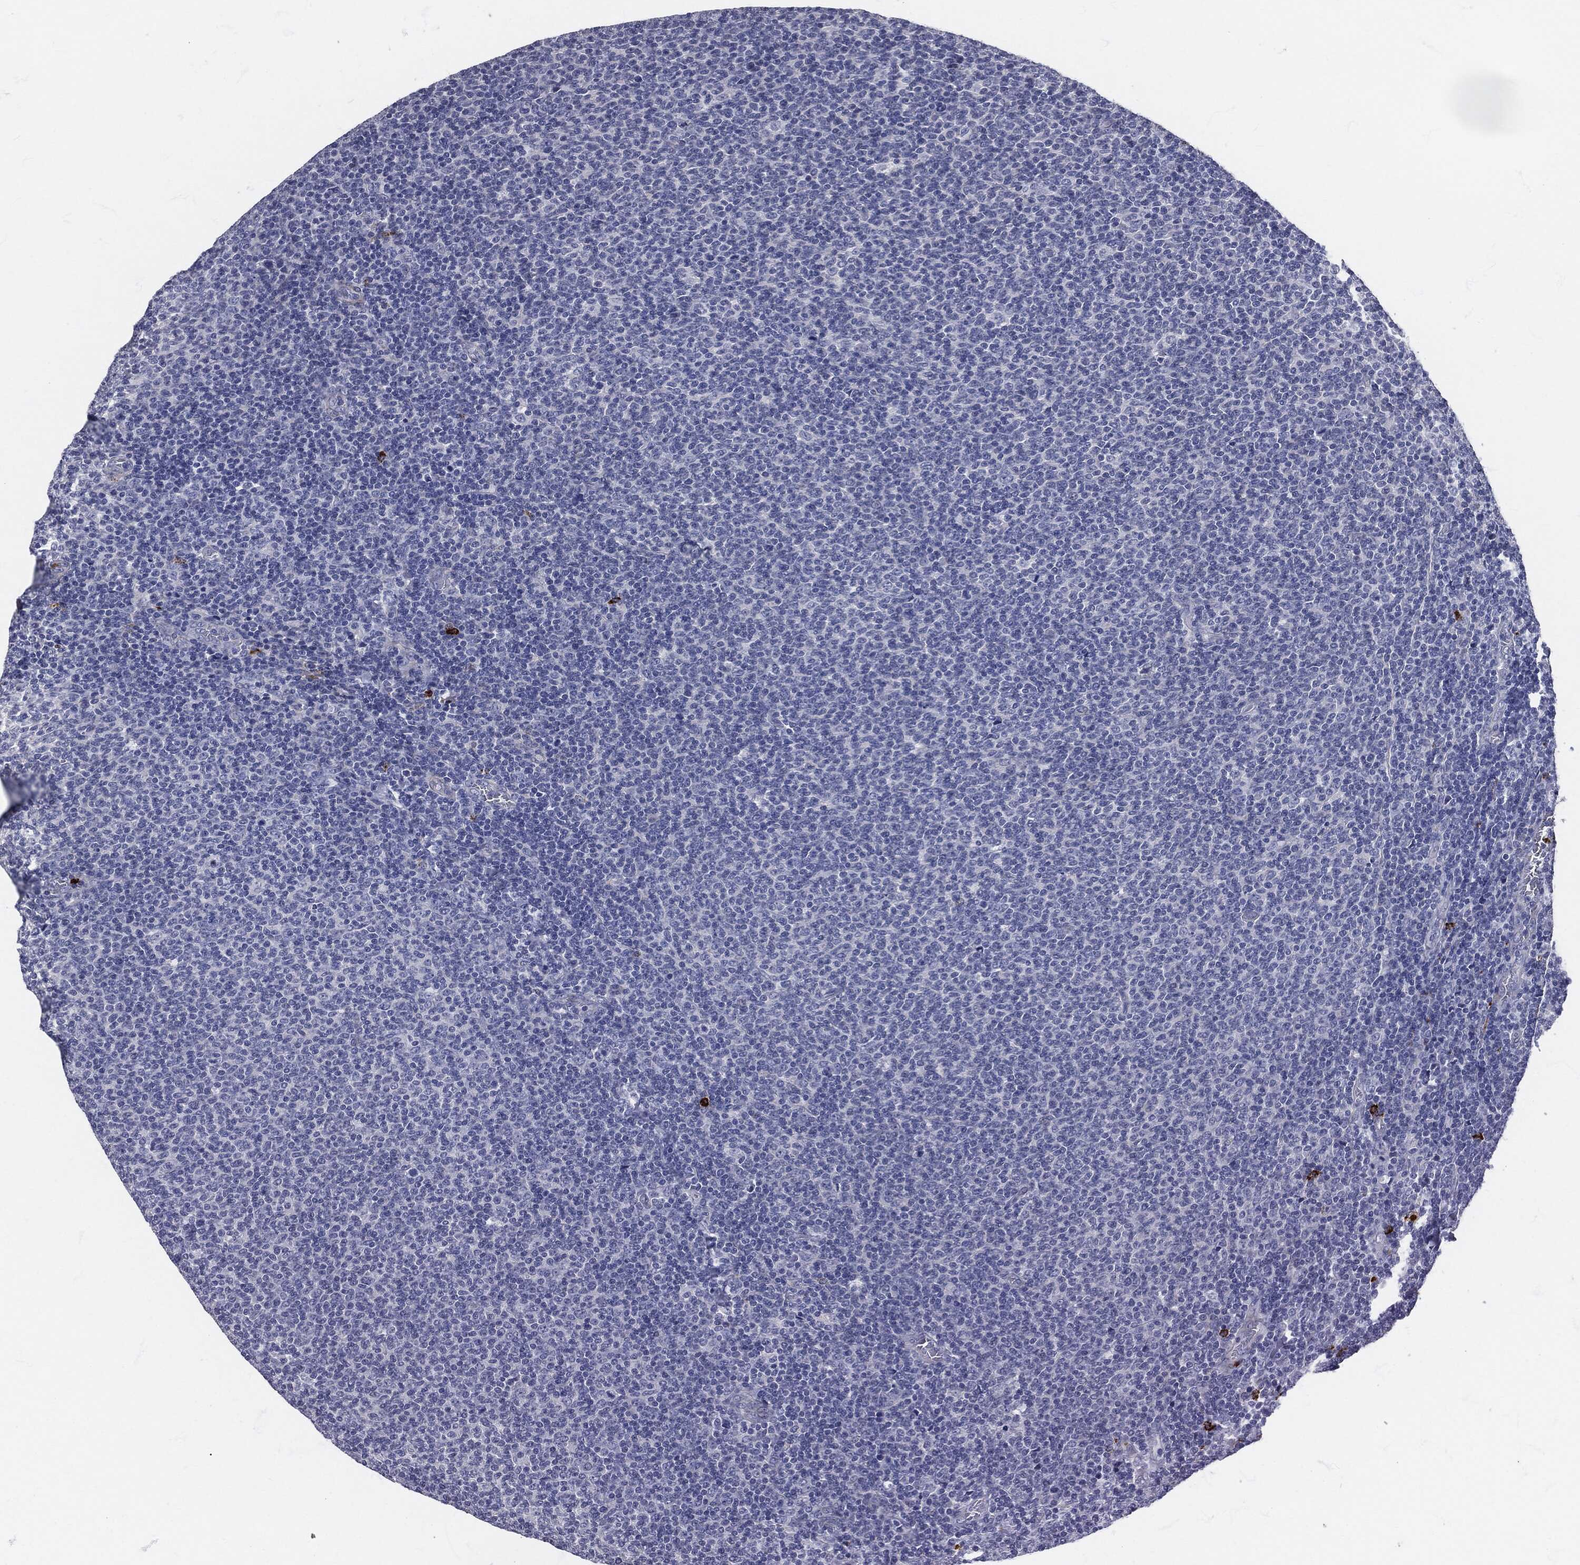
{"staining": {"intensity": "negative", "quantity": "none", "location": "none"}, "tissue": "lymphoma", "cell_type": "Tumor cells", "image_type": "cancer", "snomed": [{"axis": "morphology", "description": "Malignant lymphoma, non-Hodgkin's type, Low grade"}, {"axis": "topography", "description": "Lymph node"}], "caption": "IHC of human lymphoma exhibits no expression in tumor cells.", "gene": "MPO", "patient": {"sex": "male", "age": 52}}